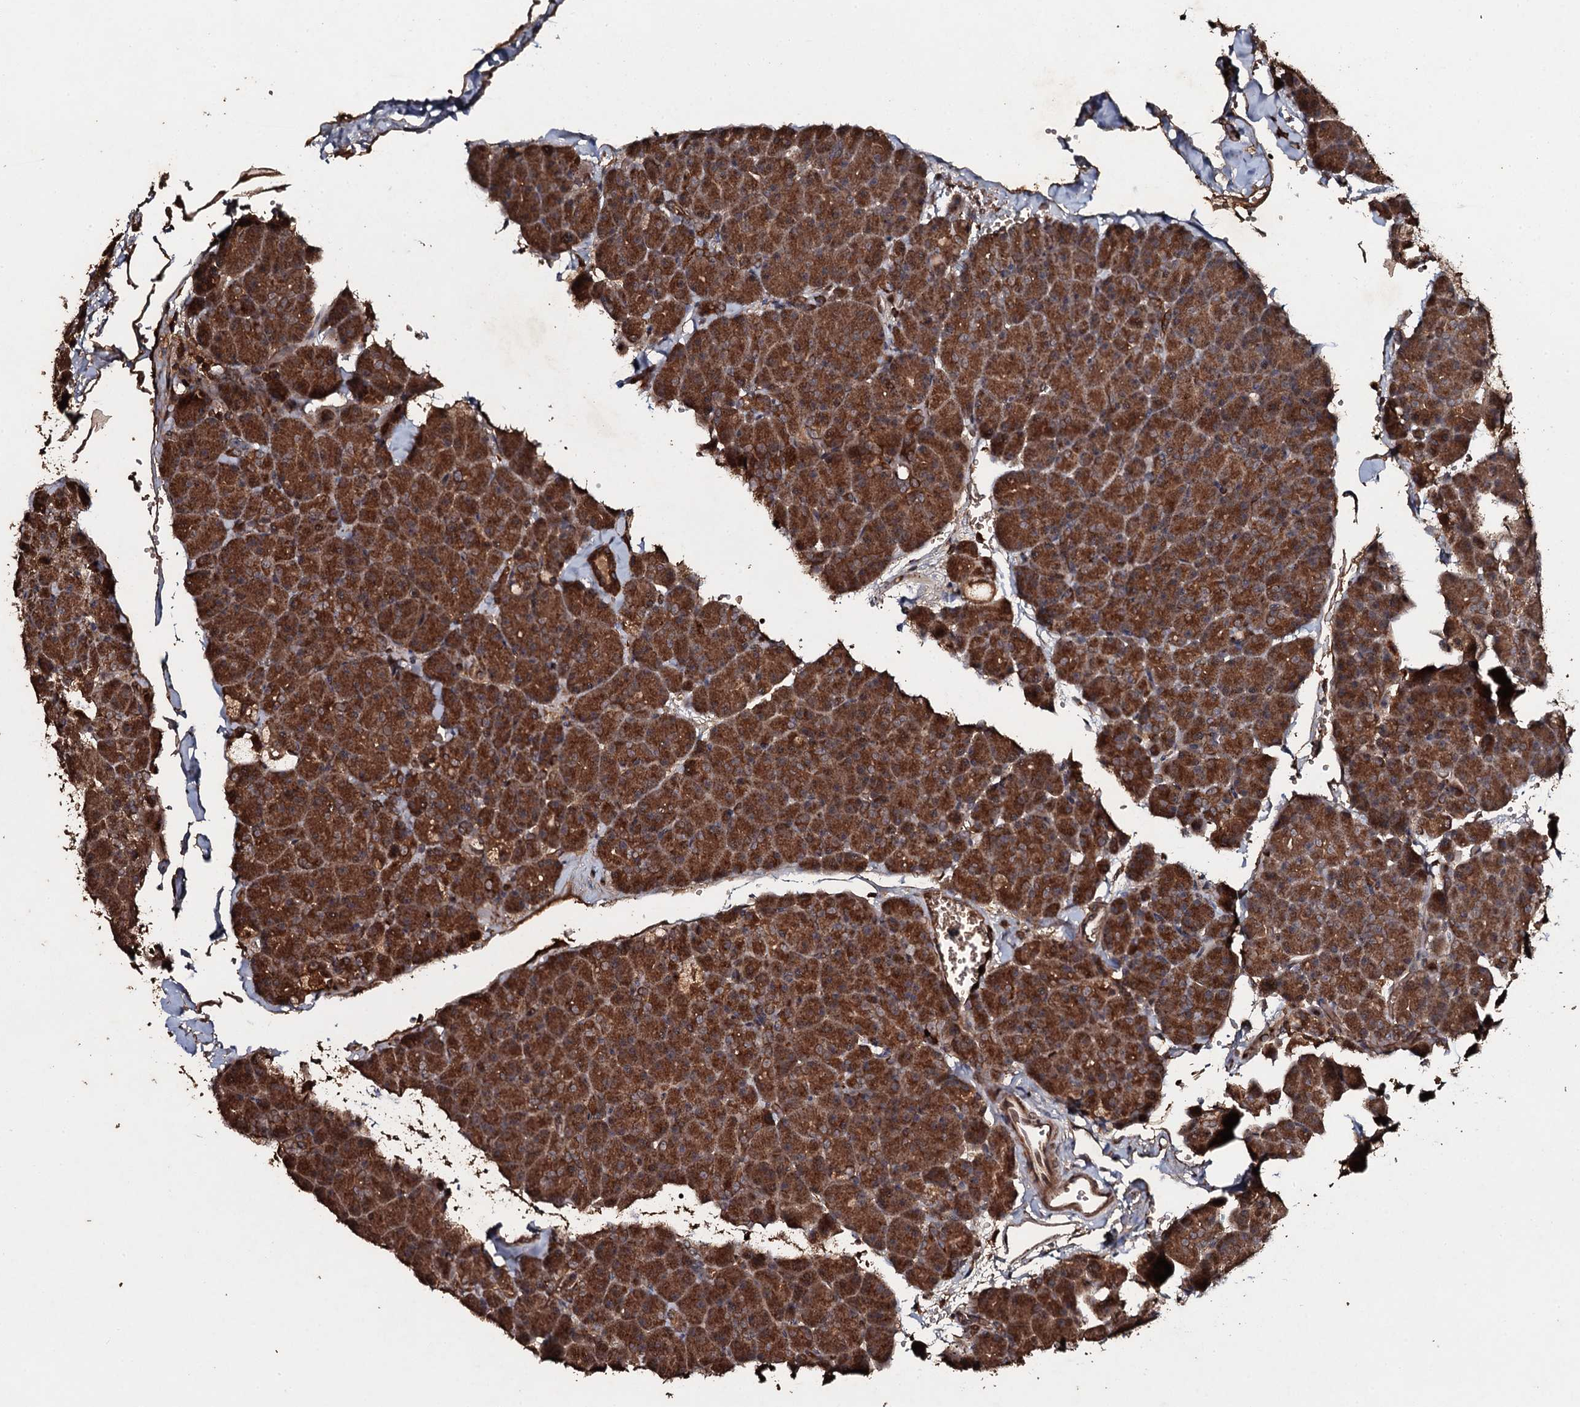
{"staining": {"intensity": "strong", "quantity": ">75%", "location": "cytoplasmic/membranous"}, "tissue": "pancreas", "cell_type": "Exocrine glandular cells", "image_type": "normal", "snomed": [{"axis": "morphology", "description": "Normal tissue, NOS"}, {"axis": "topography", "description": "Pancreas"}], "caption": "DAB (3,3'-diaminobenzidine) immunohistochemical staining of benign pancreas shows strong cytoplasmic/membranous protein expression in approximately >75% of exocrine glandular cells. The protein of interest is stained brown, and the nuclei are stained in blue (DAB (3,3'-diaminobenzidine) IHC with brightfield microscopy, high magnification).", "gene": "ADGRG3", "patient": {"sex": "male", "age": 36}}